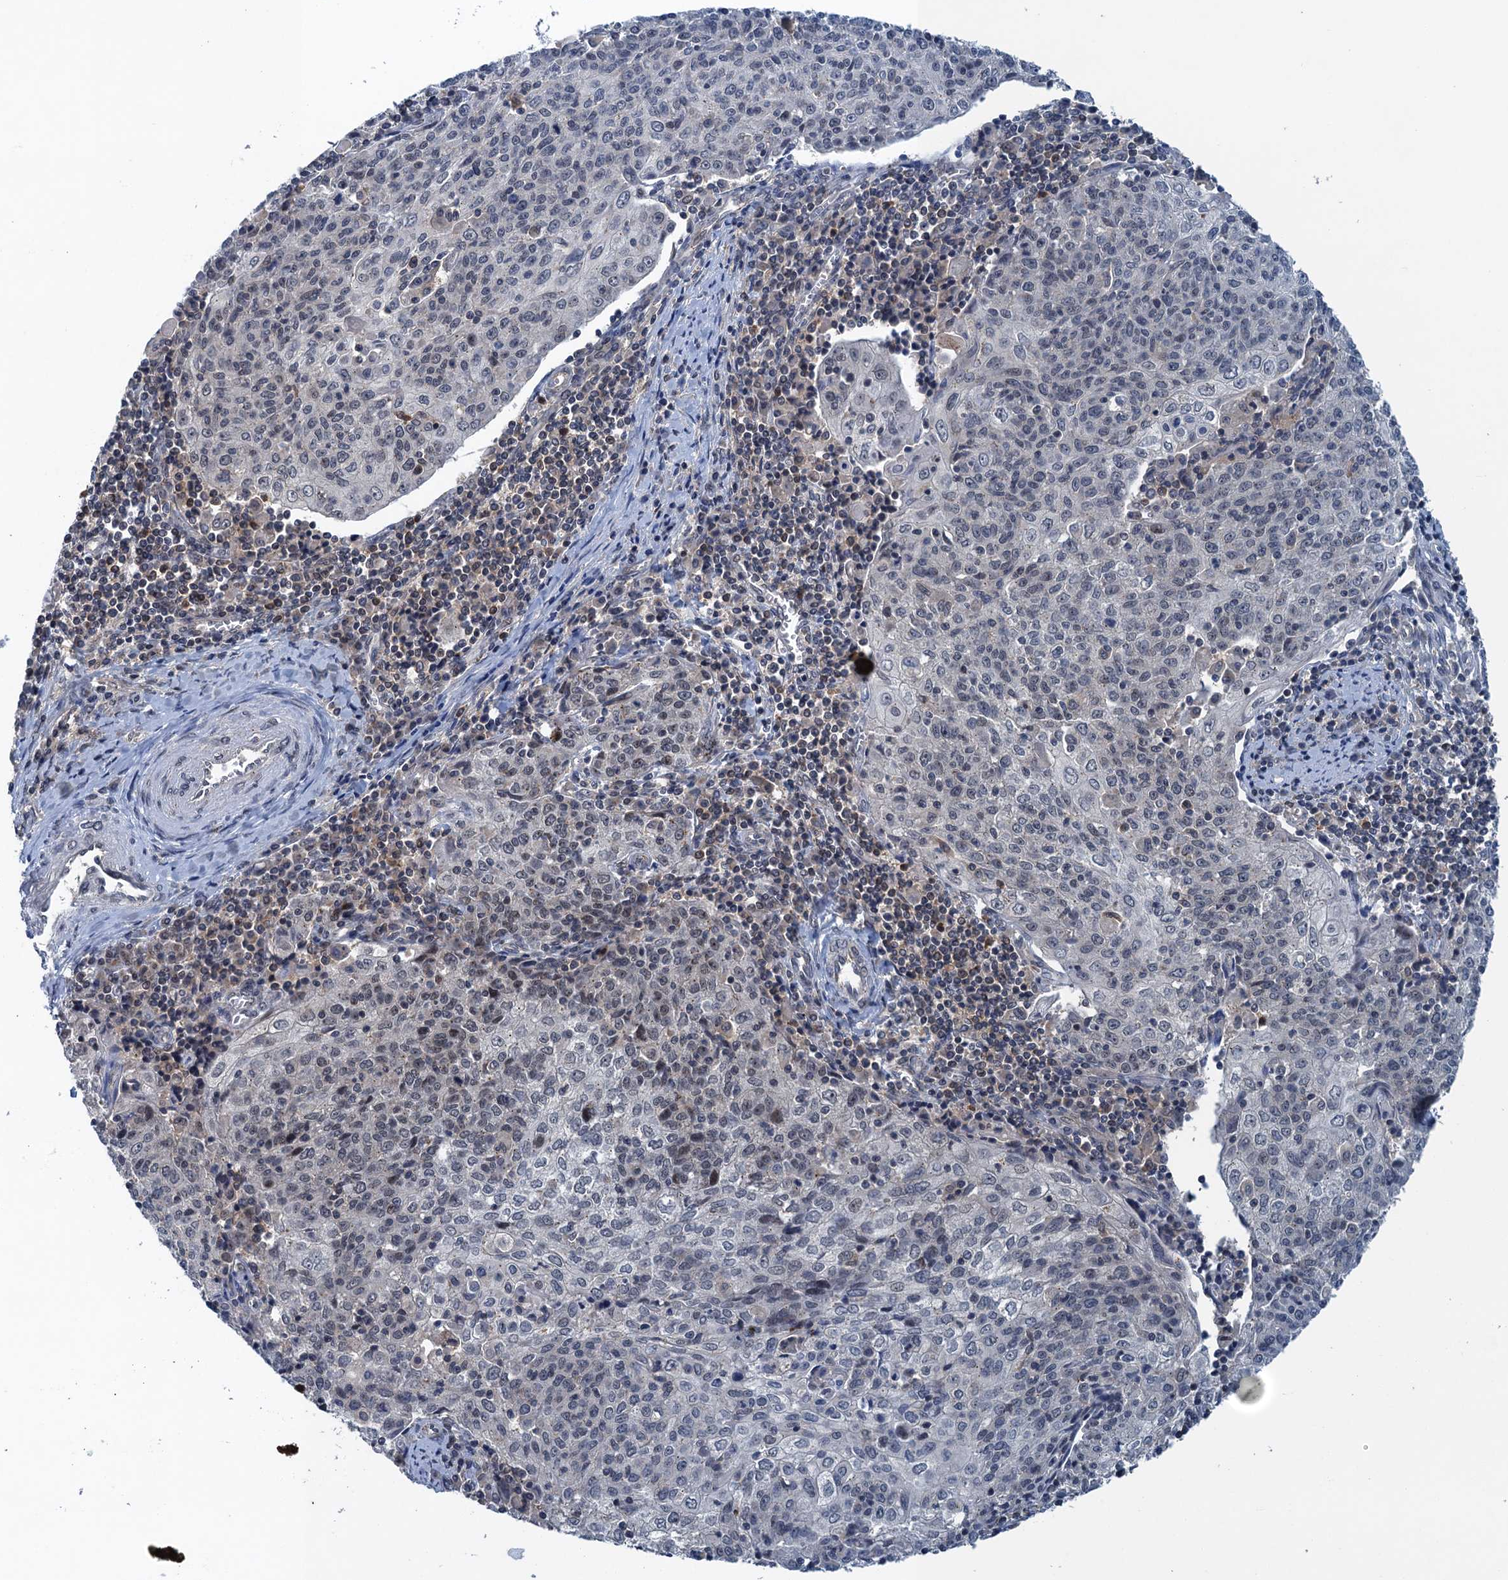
{"staining": {"intensity": "negative", "quantity": "none", "location": "none"}, "tissue": "cervical cancer", "cell_type": "Tumor cells", "image_type": "cancer", "snomed": [{"axis": "morphology", "description": "Squamous cell carcinoma, NOS"}, {"axis": "topography", "description": "Cervix"}], "caption": "Tumor cells show no significant protein staining in cervical cancer.", "gene": "RNF165", "patient": {"sex": "female", "age": 48}}